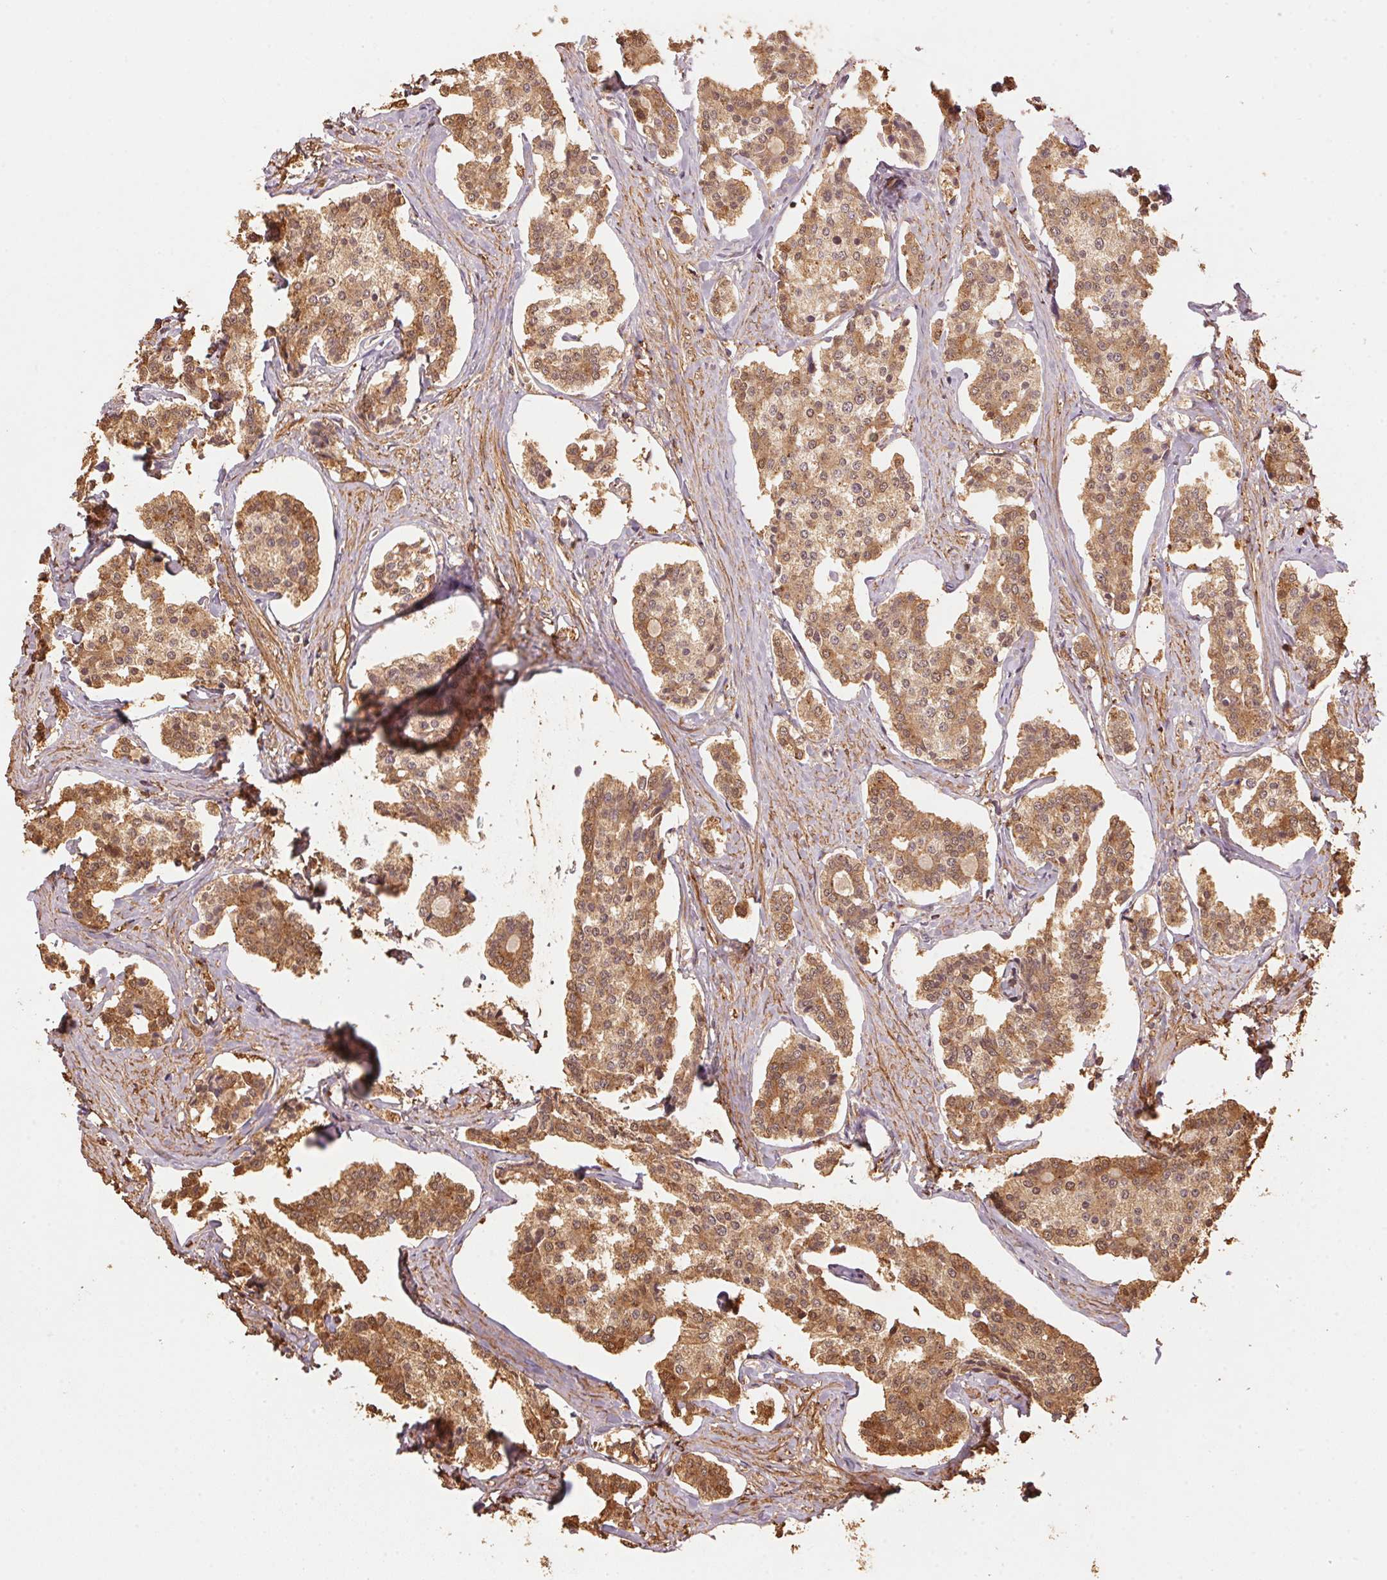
{"staining": {"intensity": "moderate", "quantity": ">75%", "location": "cytoplasmic/membranous"}, "tissue": "carcinoid", "cell_type": "Tumor cells", "image_type": "cancer", "snomed": [{"axis": "morphology", "description": "Carcinoid, malignant, NOS"}, {"axis": "topography", "description": "Small intestine"}], "caption": "A photomicrograph of human carcinoid stained for a protein reveals moderate cytoplasmic/membranous brown staining in tumor cells.", "gene": "QDPR", "patient": {"sex": "female", "age": 65}}